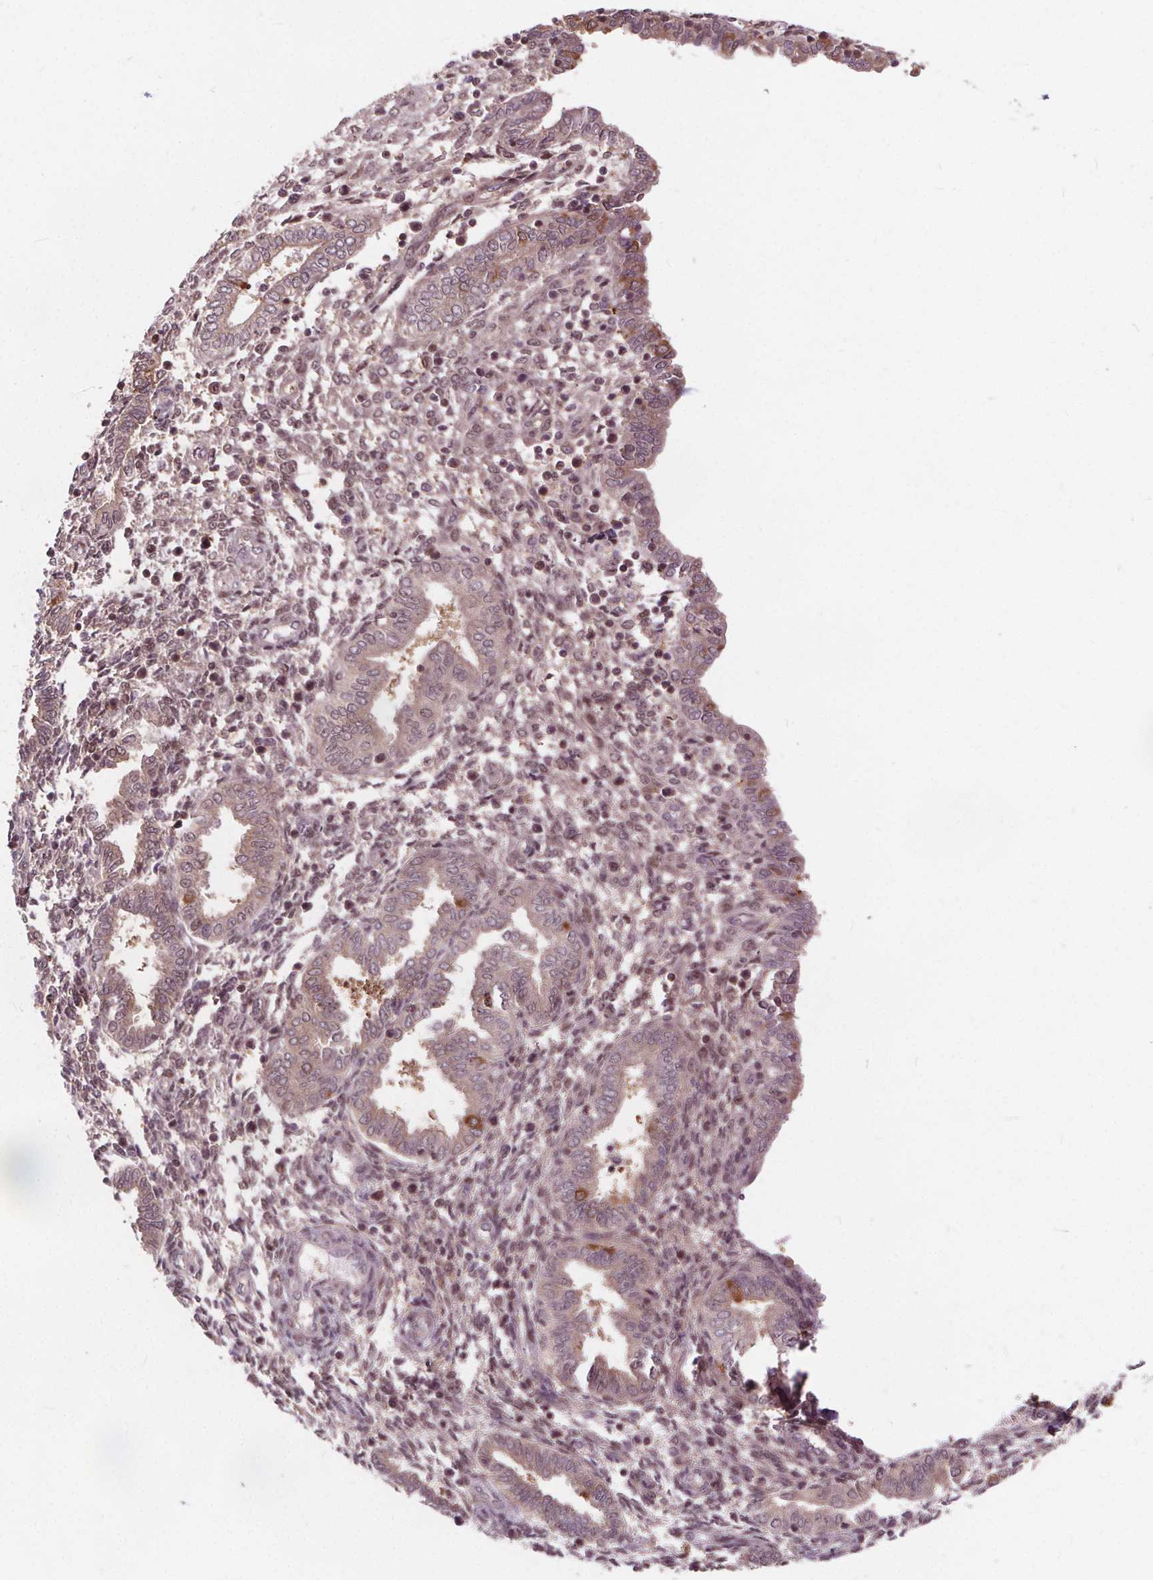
{"staining": {"intensity": "moderate", "quantity": "<25%", "location": "nuclear"}, "tissue": "endometrium", "cell_type": "Cells in endometrial stroma", "image_type": "normal", "snomed": [{"axis": "morphology", "description": "Normal tissue, NOS"}, {"axis": "topography", "description": "Endometrium"}], "caption": "About <25% of cells in endometrial stroma in benign endometrium show moderate nuclear protein staining as visualized by brown immunohistochemical staining.", "gene": "HIF1AN", "patient": {"sex": "female", "age": 42}}